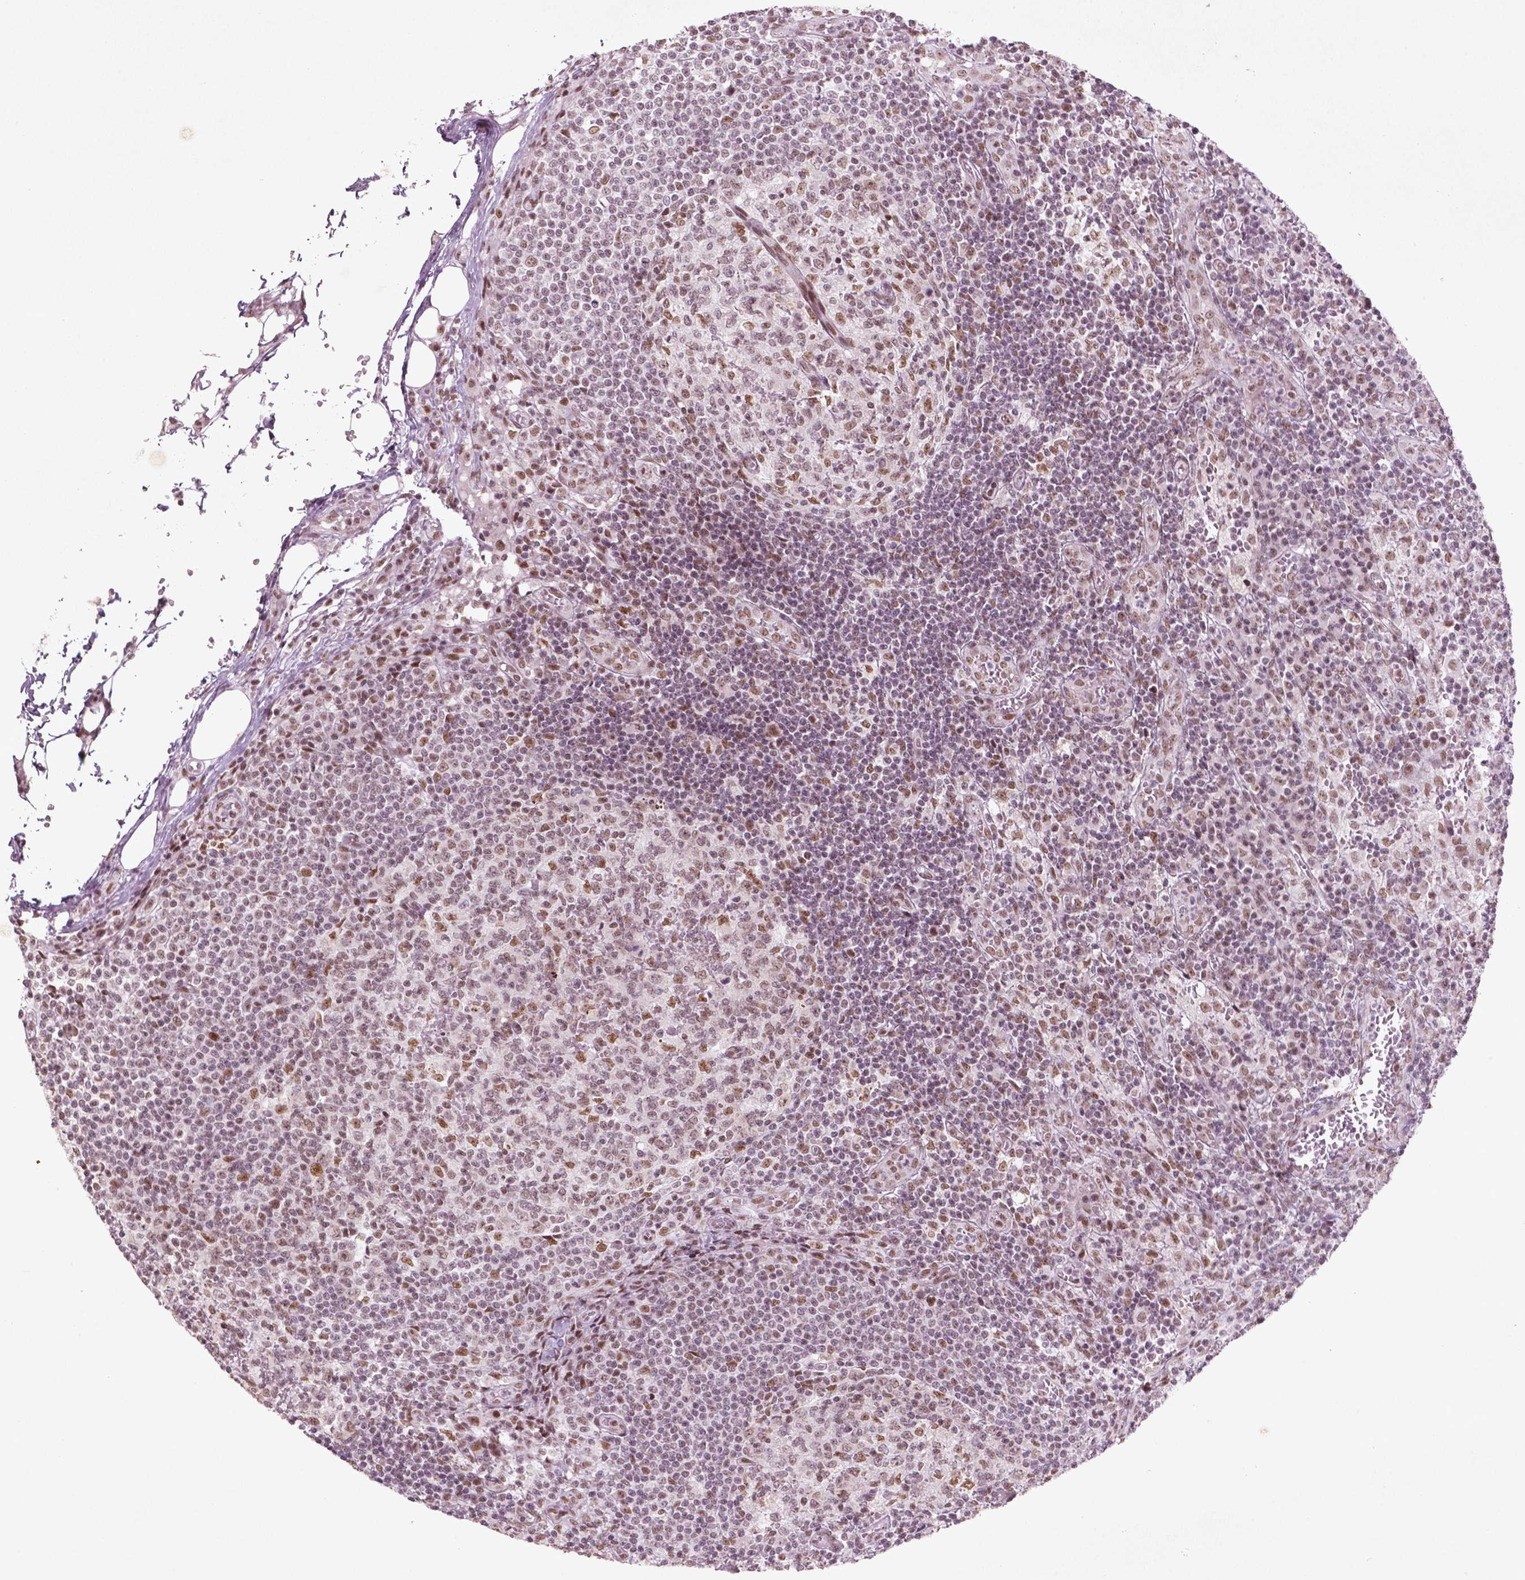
{"staining": {"intensity": "moderate", "quantity": ">75%", "location": "nuclear"}, "tissue": "lymph node", "cell_type": "Germinal center cells", "image_type": "normal", "snomed": [{"axis": "morphology", "description": "Normal tissue, NOS"}, {"axis": "topography", "description": "Lymph node"}], "caption": "The immunohistochemical stain labels moderate nuclear staining in germinal center cells of normal lymph node. (IHC, brightfield microscopy, high magnification).", "gene": "HMG20B", "patient": {"sex": "male", "age": 62}}